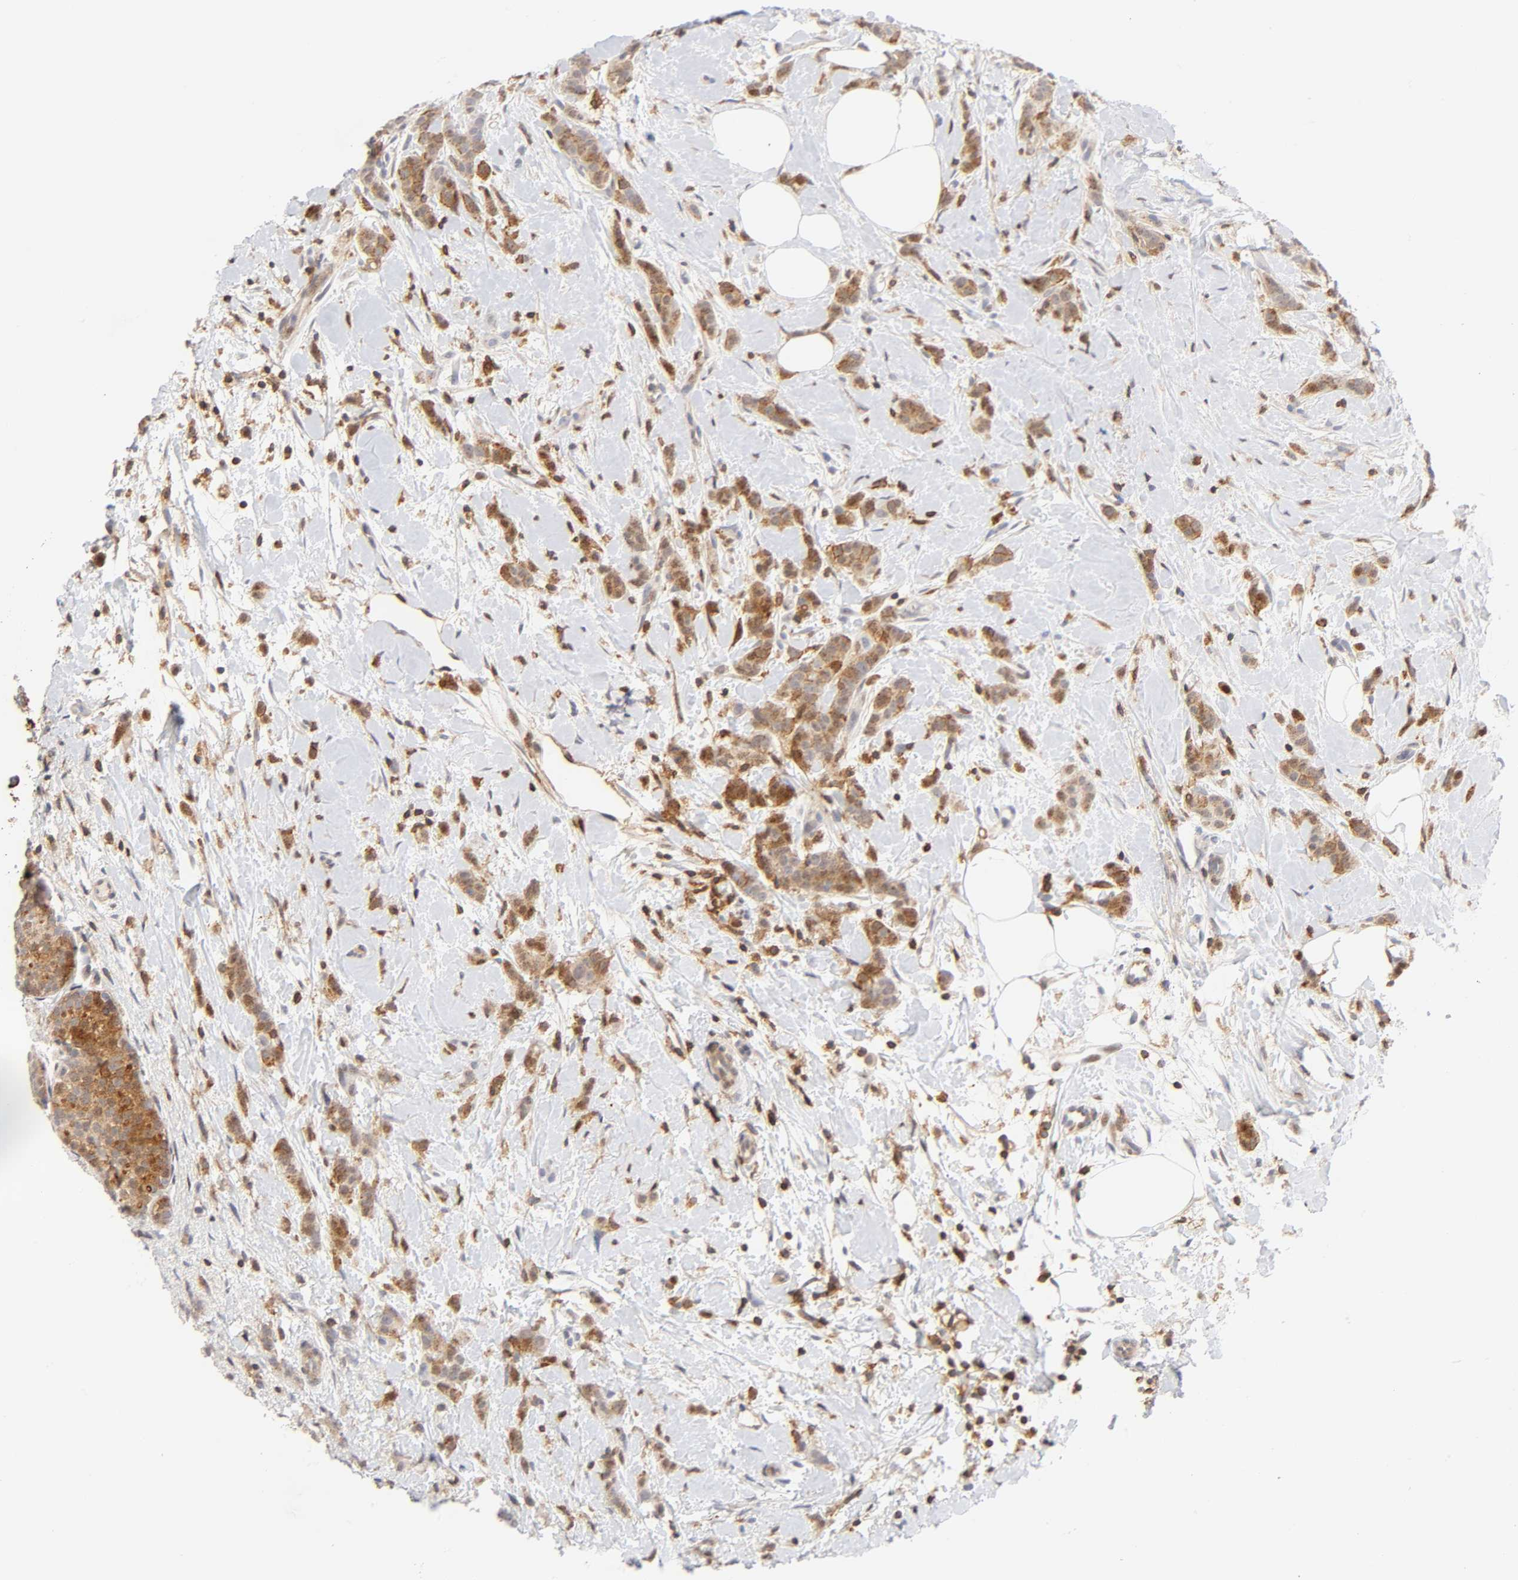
{"staining": {"intensity": "moderate", "quantity": ">75%", "location": "cytoplasmic/membranous"}, "tissue": "breast cancer", "cell_type": "Tumor cells", "image_type": "cancer", "snomed": [{"axis": "morphology", "description": "Lobular carcinoma, in situ"}, {"axis": "morphology", "description": "Lobular carcinoma"}, {"axis": "topography", "description": "Breast"}], "caption": "The micrograph reveals staining of breast cancer (lobular carcinoma), revealing moderate cytoplasmic/membranous protein expression (brown color) within tumor cells. (brown staining indicates protein expression, while blue staining denotes nuclei).", "gene": "ANXA7", "patient": {"sex": "female", "age": 41}}